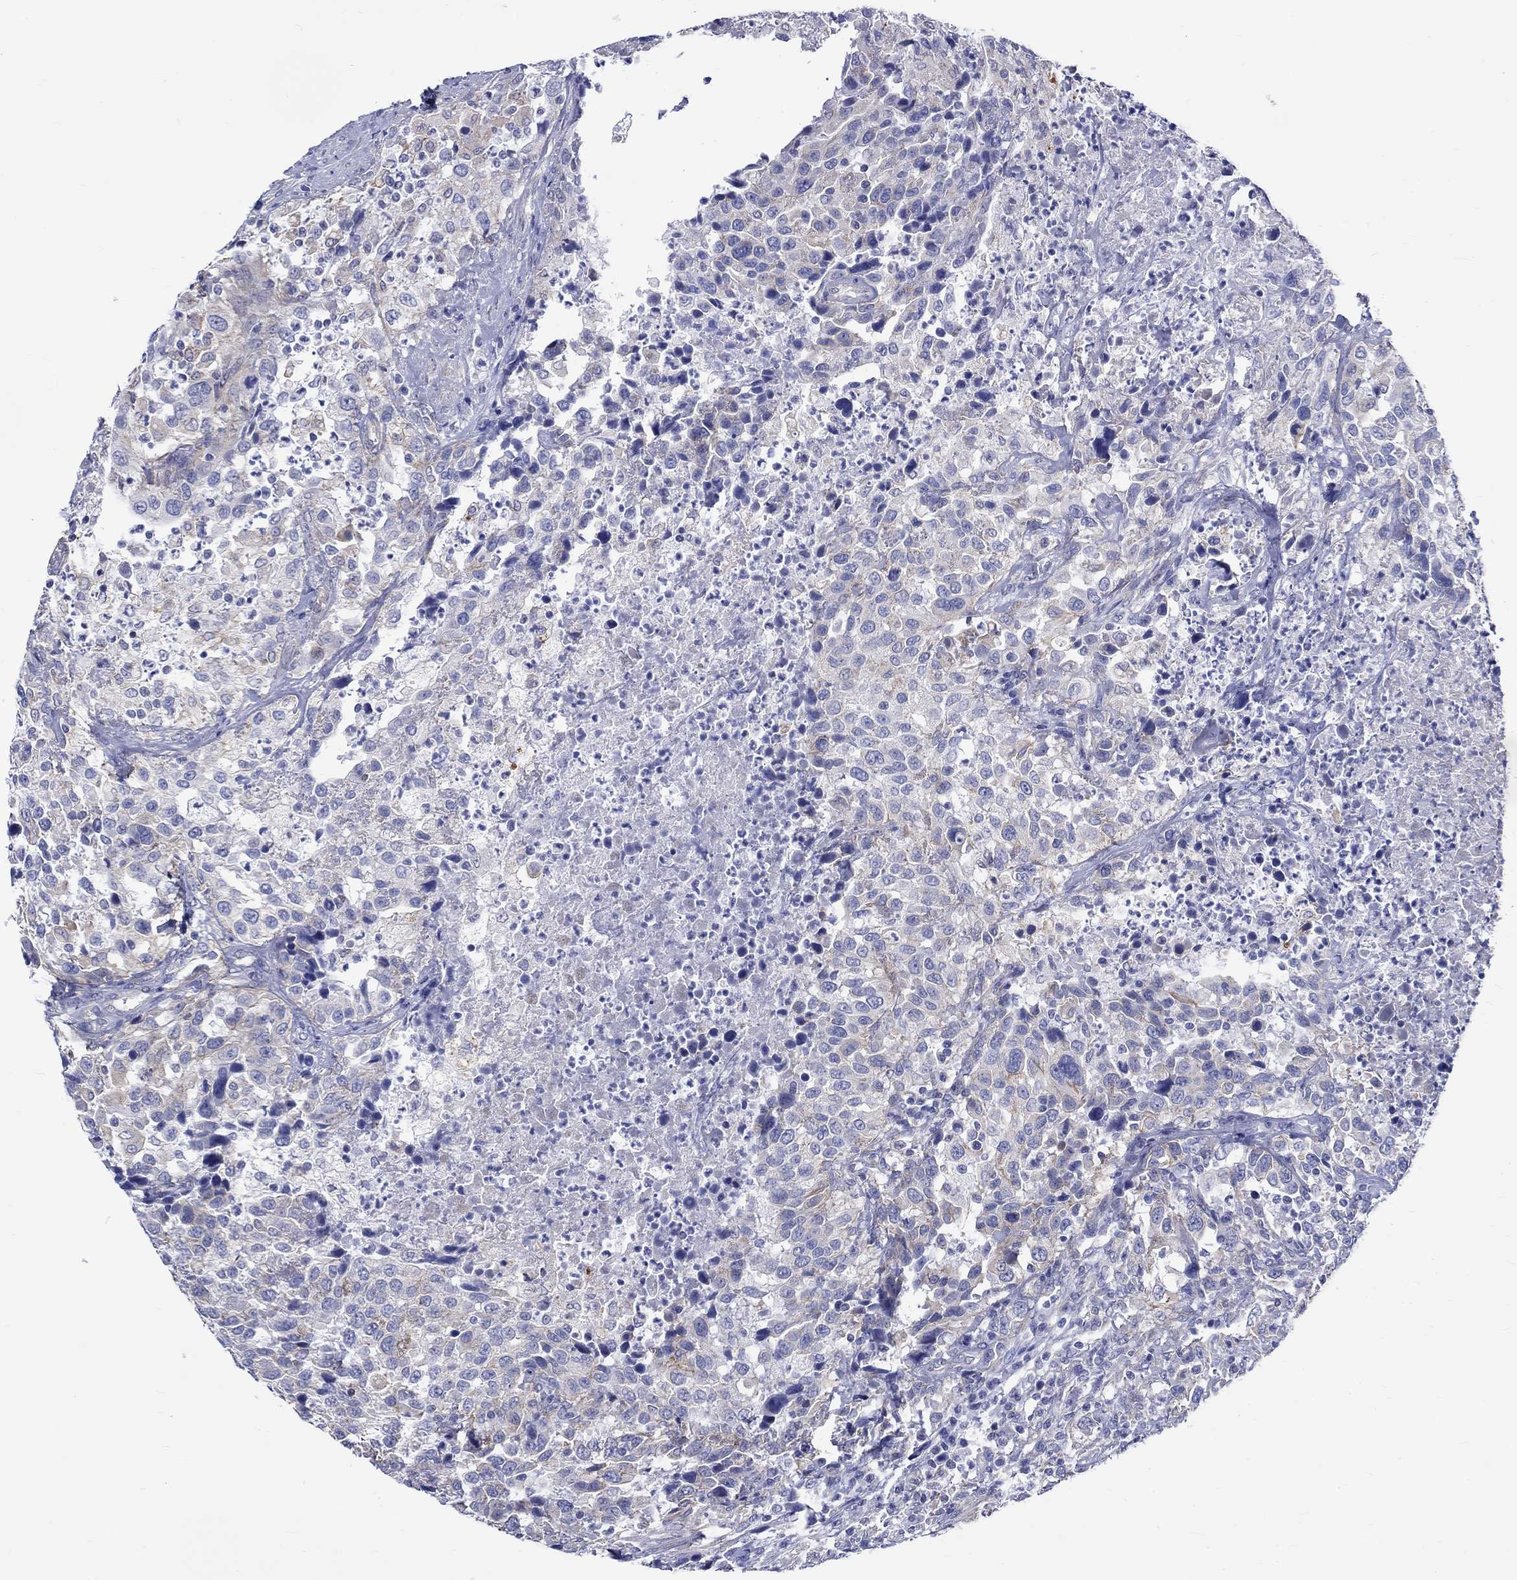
{"staining": {"intensity": "negative", "quantity": "none", "location": "none"}, "tissue": "urothelial cancer", "cell_type": "Tumor cells", "image_type": "cancer", "snomed": [{"axis": "morphology", "description": "Urothelial carcinoma, NOS"}, {"axis": "morphology", "description": "Urothelial carcinoma, High grade"}, {"axis": "topography", "description": "Urinary bladder"}], "caption": "The photomicrograph reveals no staining of tumor cells in high-grade urothelial carcinoma.", "gene": "SH2D7", "patient": {"sex": "female", "age": 64}}